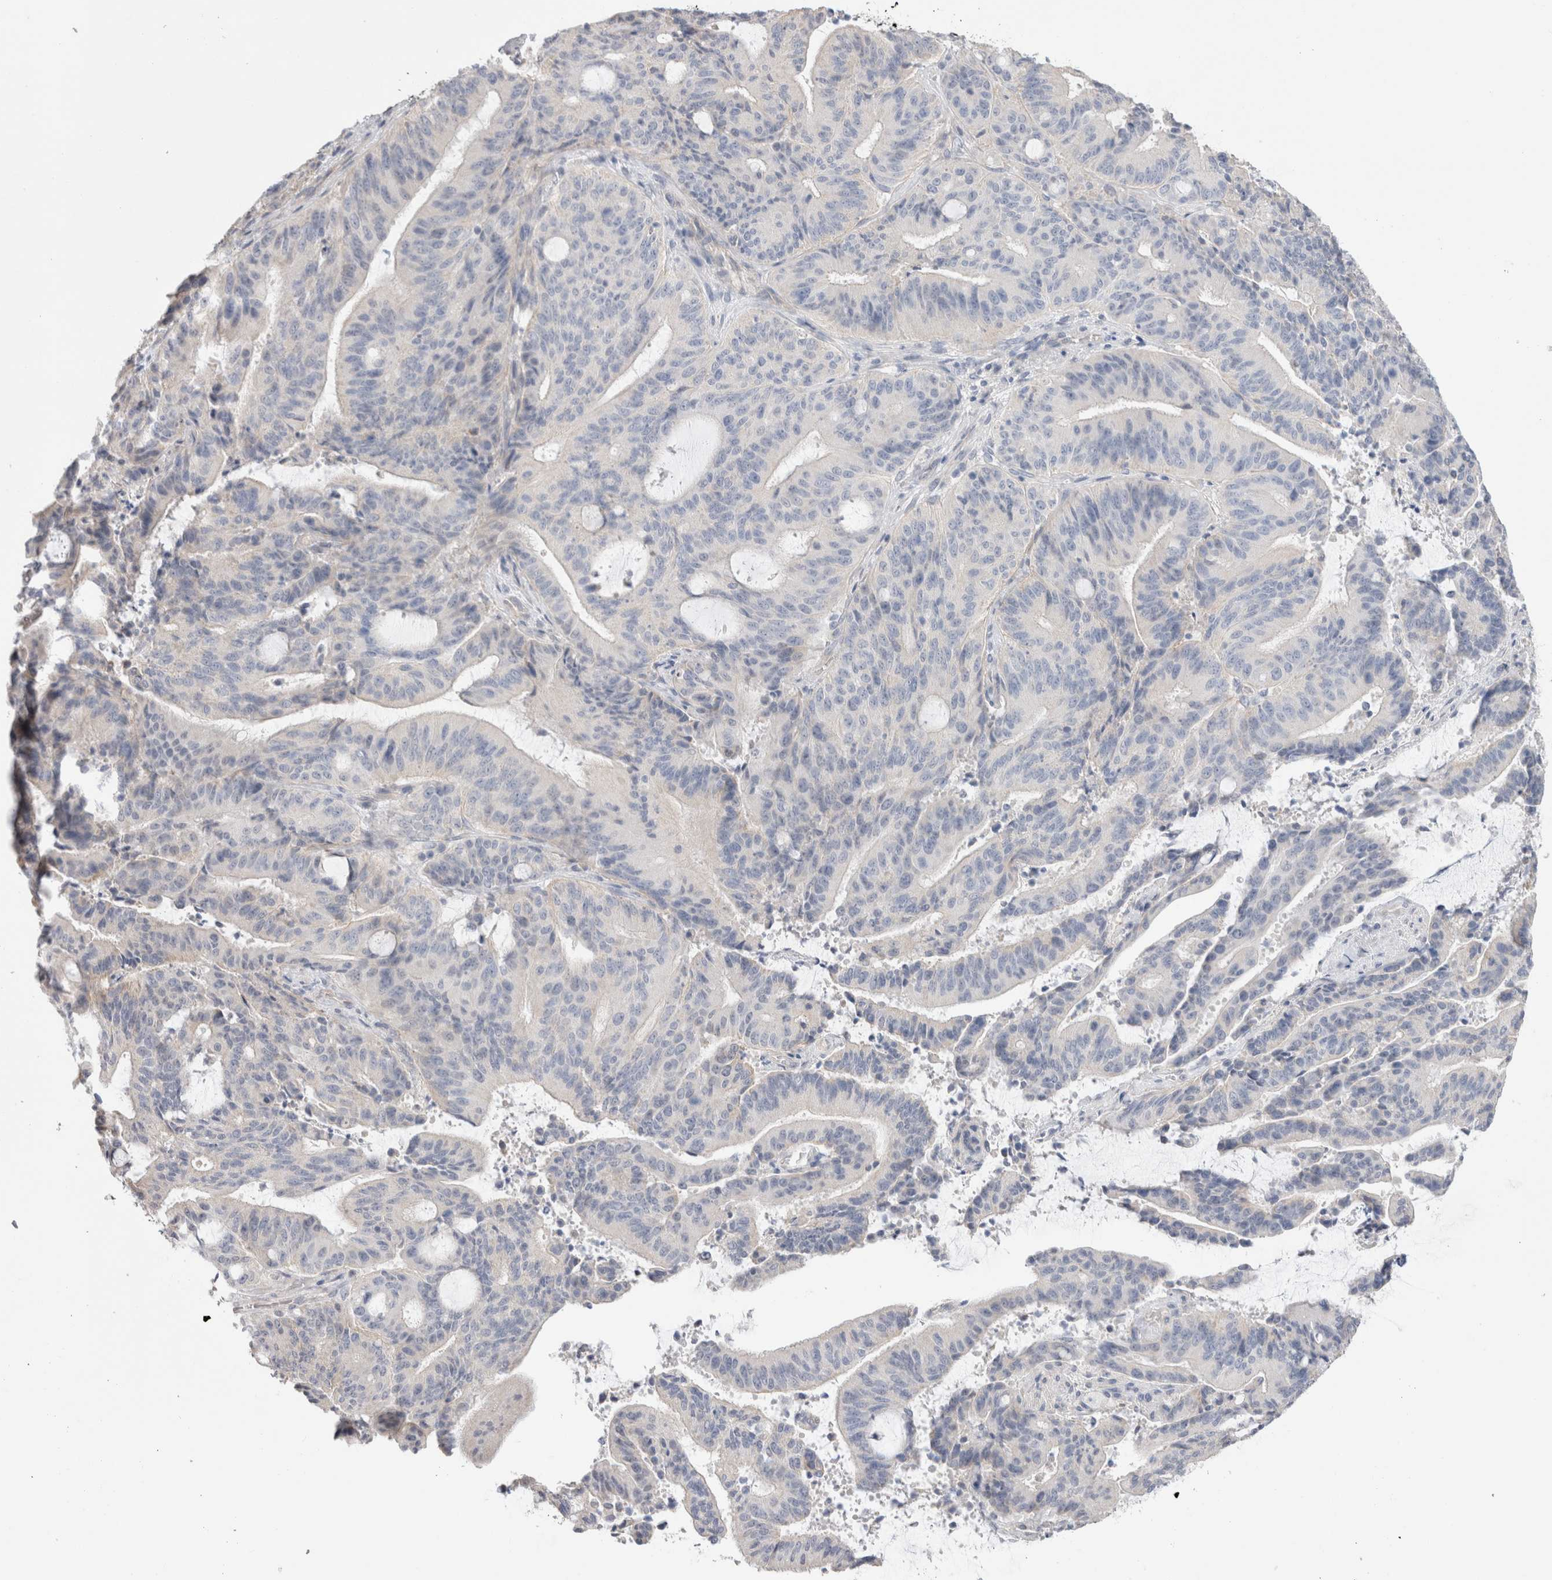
{"staining": {"intensity": "negative", "quantity": "none", "location": "none"}, "tissue": "liver cancer", "cell_type": "Tumor cells", "image_type": "cancer", "snomed": [{"axis": "morphology", "description": "Normal tissue, NOS"}, {"axis": "morphology", "description": "Cholangiocarcinoma"}, {"axis": "topography", "description": "Liver"}, {"axis": "topography", "description": "Peripheral nerve tissue"}], "caption": "This is a histopathology image of IHC staining of liver cancer, which shows no positivity in tumor cells.", "gene": "DMD", "patient": {"sex": "female", "age": 73}}